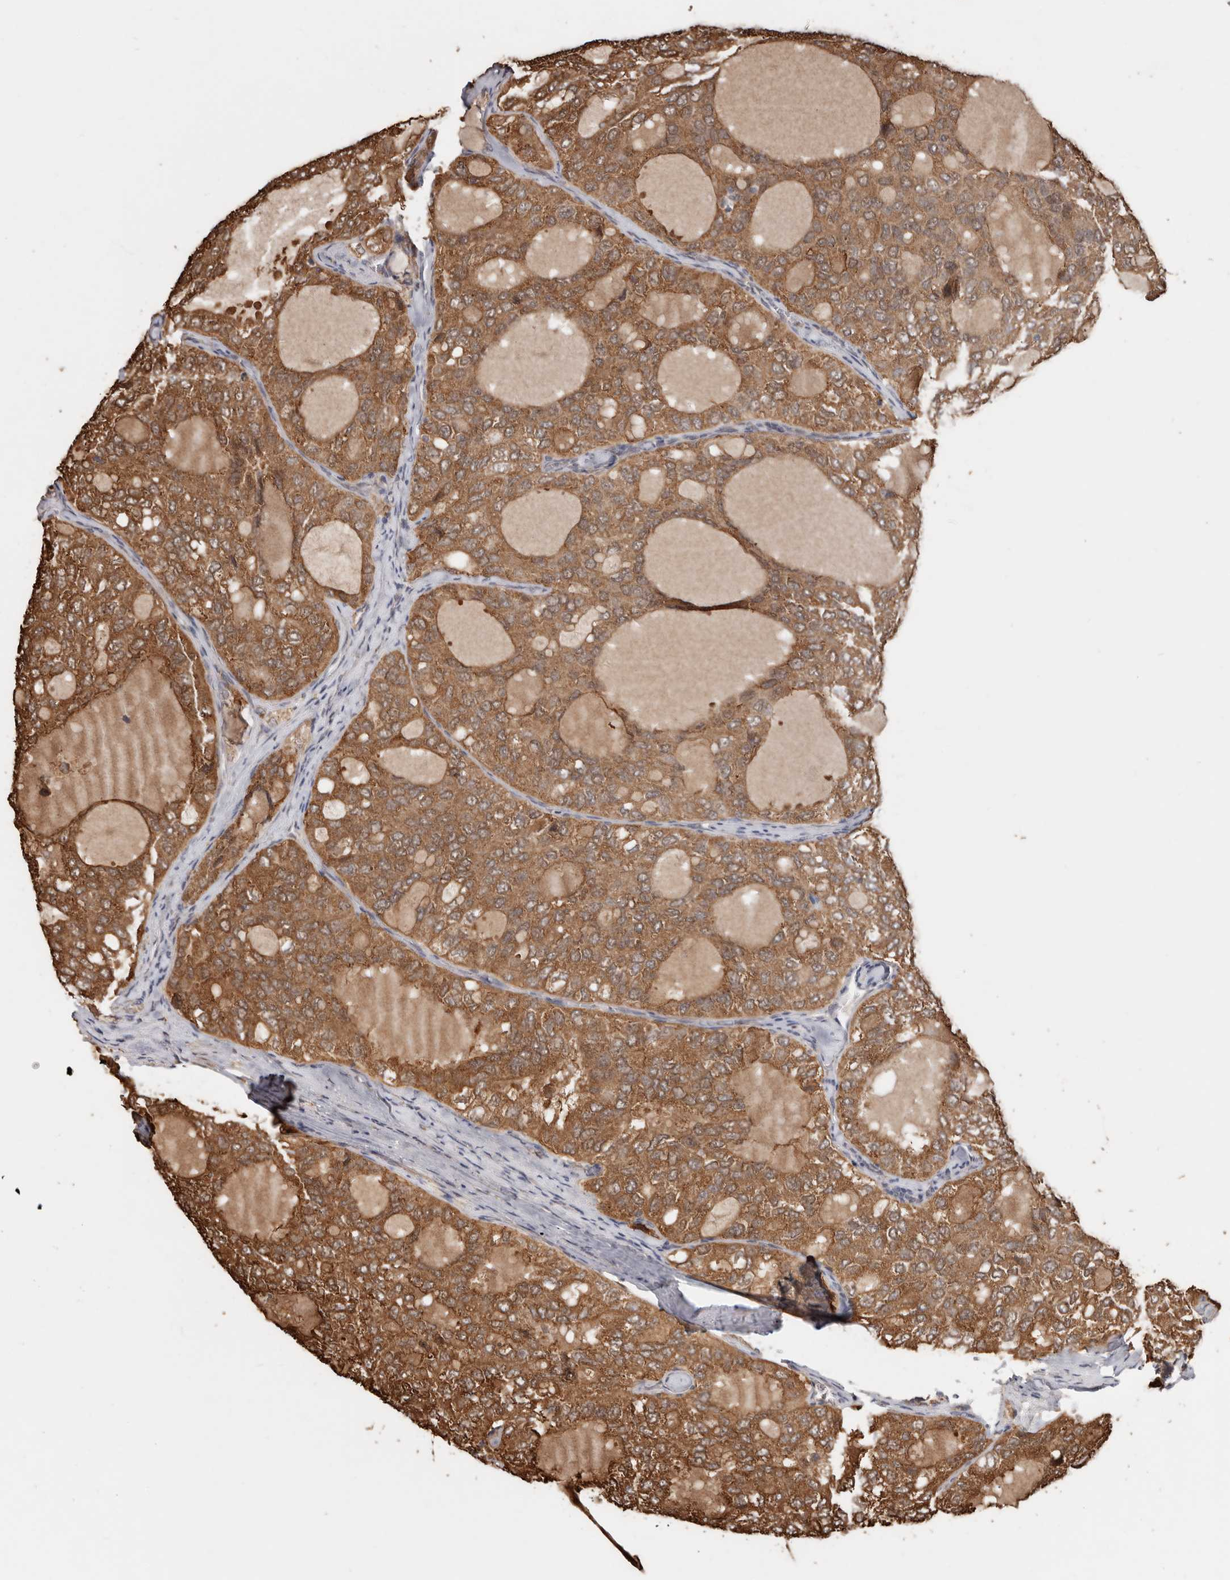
{"staining": {"intensity": "strong", "quantity": ">75%", "location": "cytoplasmic/membranous"}, "tissue": "thyroid cancer", "cell_type": "Tumor cells", "image_type": "cancer", "snomed": [{"axis": "morphology", "description": "Follicular adenoma carcinoma, NOS"}, {"axis": "topography", "description": "Thyroid gland"}], "caption": "Immunohistochemical staining of thyroid cancer (follicular adenoma carcinoma) demonstrates high levels of strong cytoplasmic/membranous staining in about >75% of tumor cells. The staining was performed using DAB (3,3'-diaminobenzidine) to visualize the protein expression in brown, while the nuclei were stained in blue with hematoxylin (Magnification: 20x).", "gene": "RSPO2", "patient": {"sex": "male", "age": 75}}